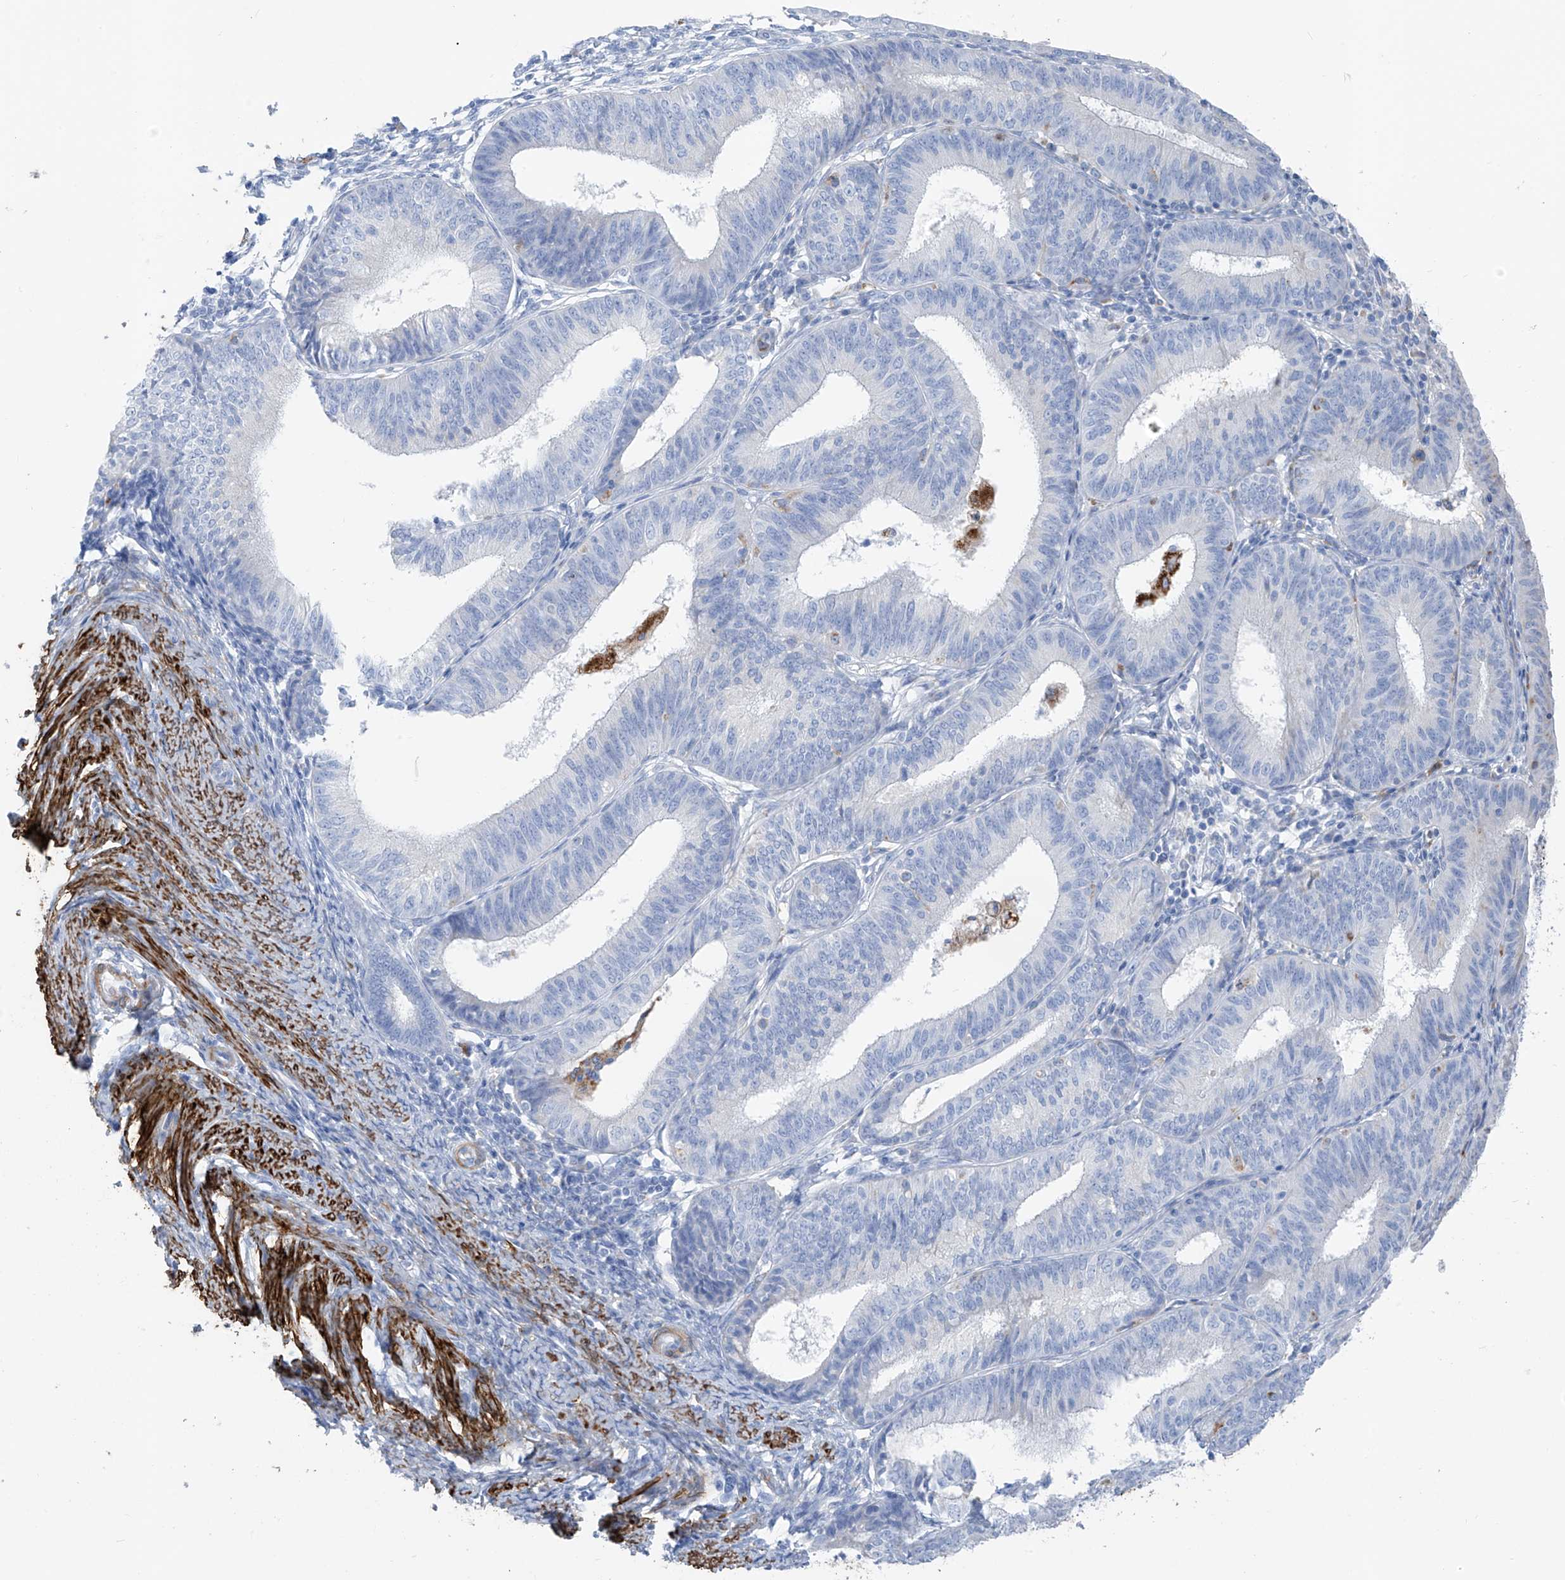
{"staining": {"intensity": "negative", "quantity": "none", "location": "none"}, "tissue": "endometrial cancer", "cell_type": "Tumor cells", "image_type": "cancer", "snomed": [{"axis": "morphology", "description": "Adenocarcinoma, NOS"}, {"axis": "topography", "description": "Endometrium"}], "caption": "Immunohistochemistry image of neoplastic tissue: endometrial adenocarcinoma stained with DAB (3,3'-diaminobenzidine) shows no significant protein positivity in tumor cells.", "gene": "GLMP", "patient": {"sex": "female", "age": 51}}